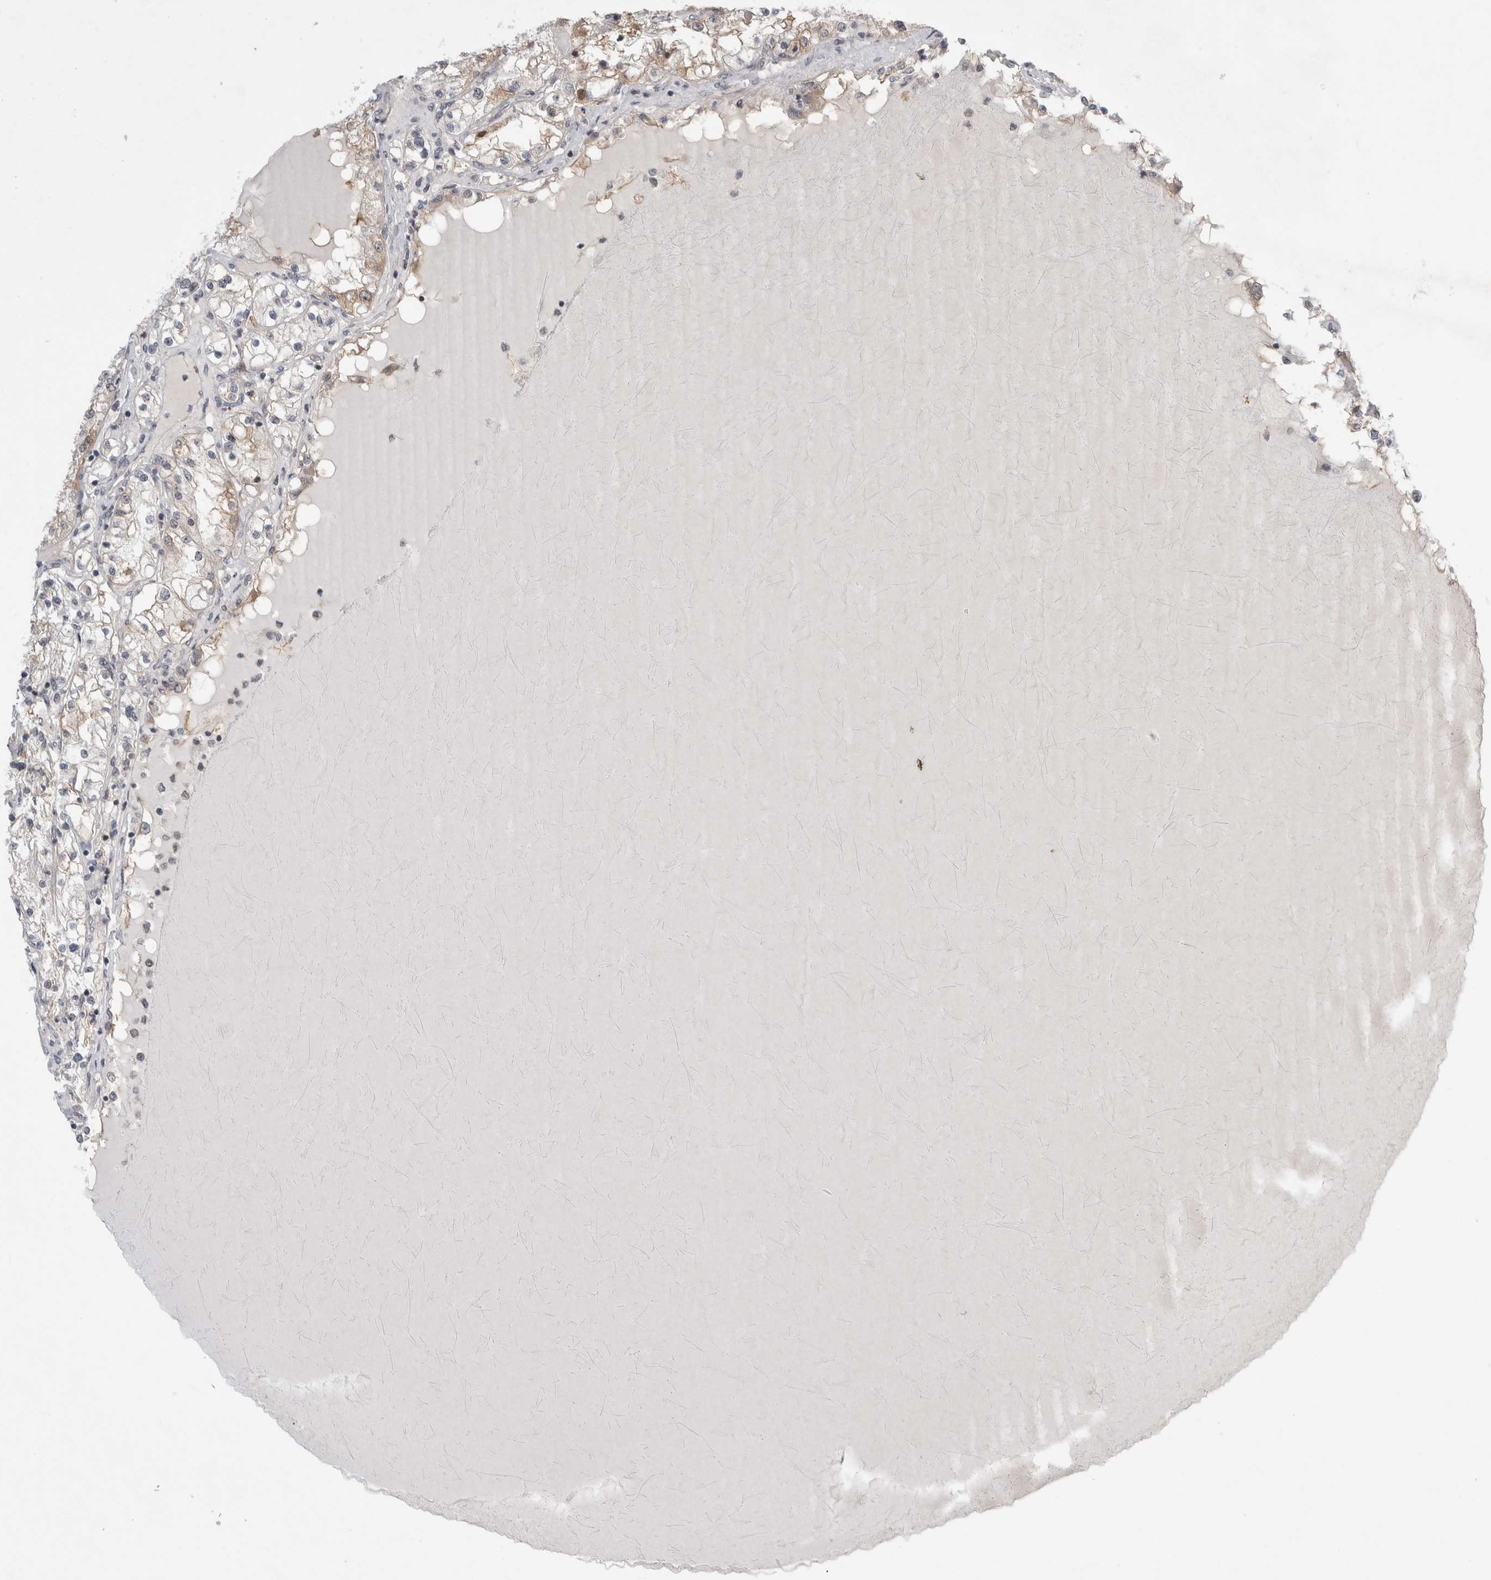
{"staining": {"intensity": "weak", "quantity": "<25%", "location": "cytoplasmic/membranous"}, "tissue": "renal cancer", "cell_type": "Tumor cells", "image_type": "cancer", "snomed": [{"axis": "morphology", "description": "Adenocarcinoma, NOS"}, {"axis": "topography", "description": "Kidney"}], "caption": "Immunohistochemistry (IHC) of human renal cancer demonstrates no positivity in tumor cells.", "gene": "ZNF341", "patient": {"sex": "male", "age": 68}}